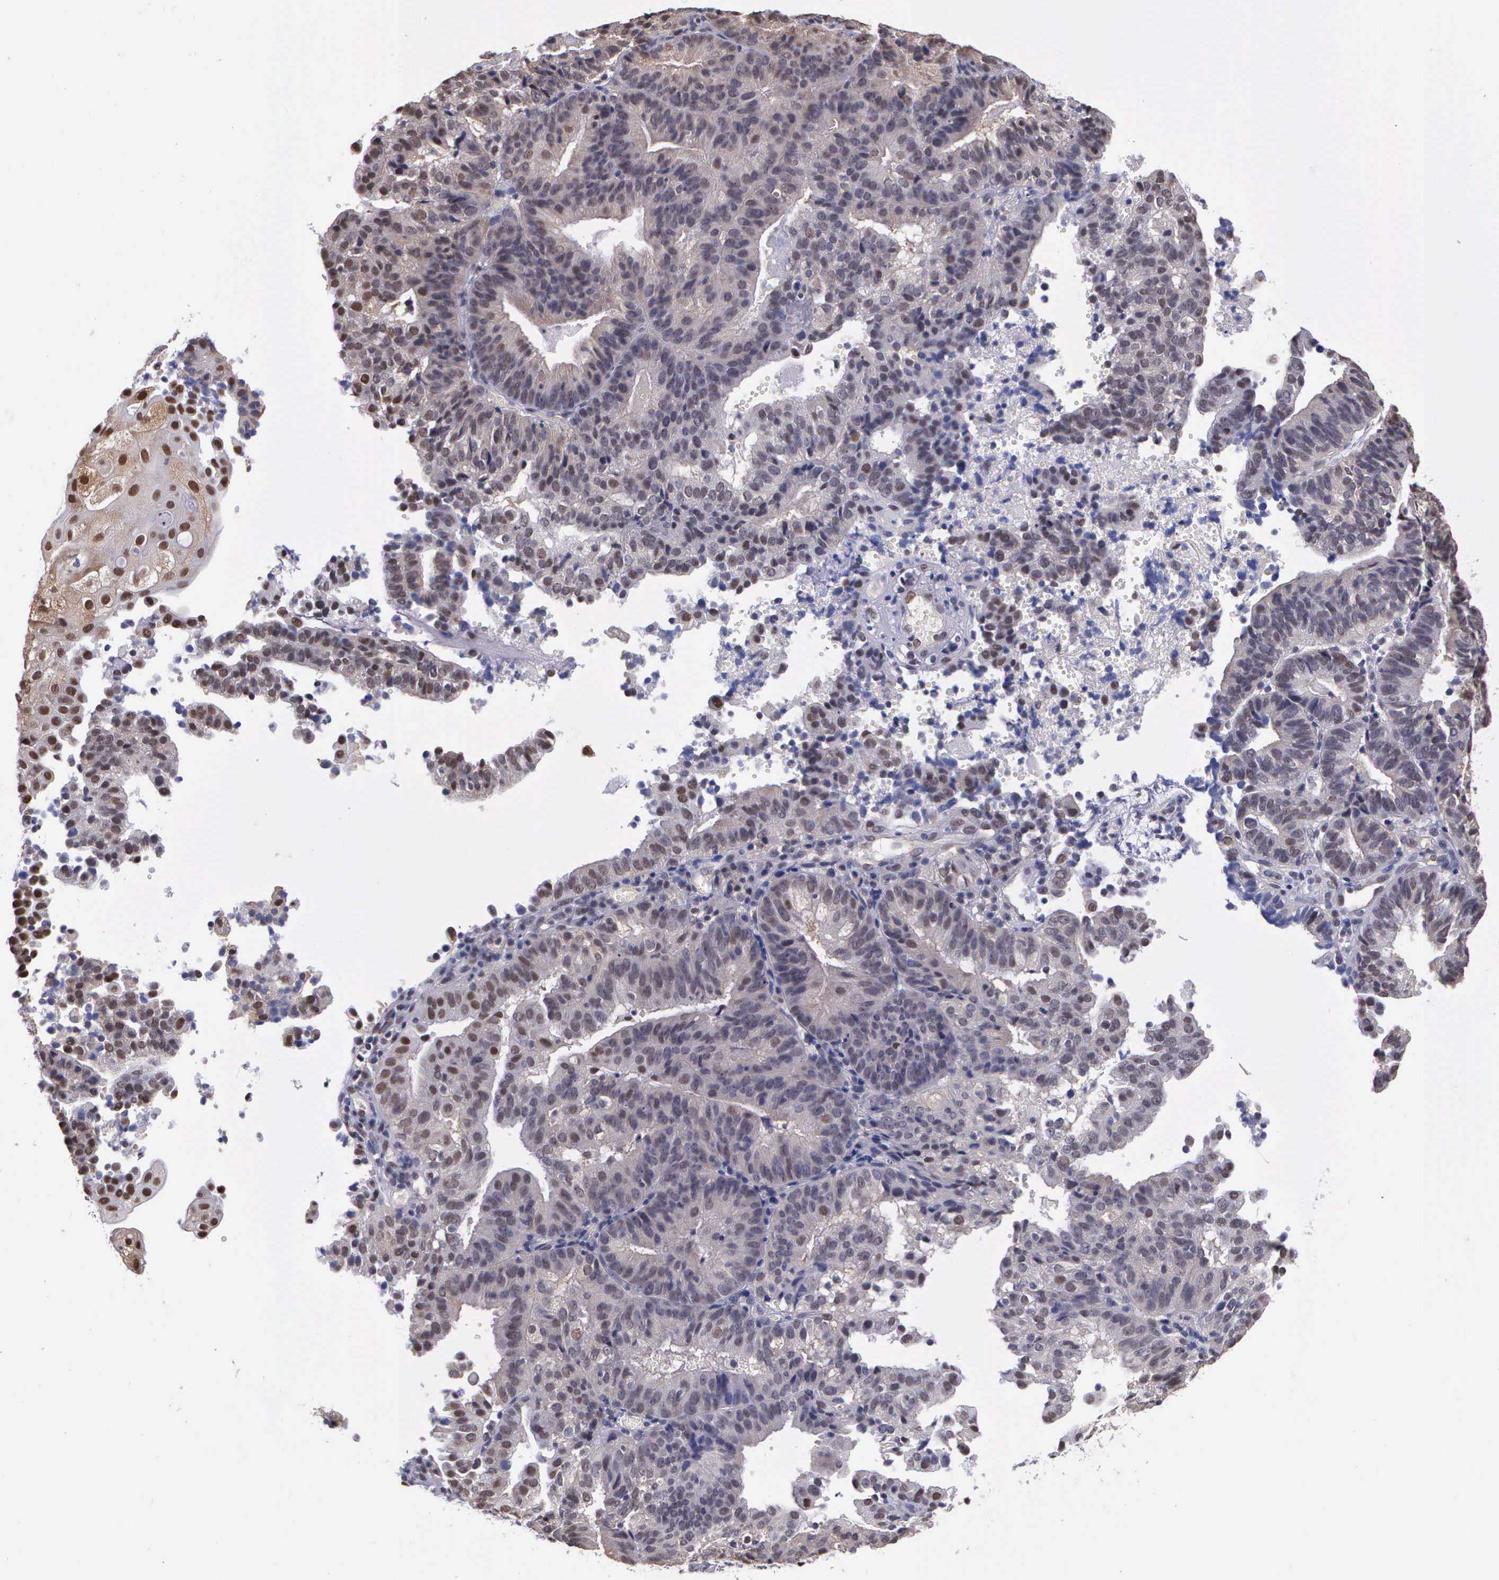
{"staining": {"intensity": "weak", "quantity": "25%-75%", "location": "cytoplasmic/membranous"}, "tissue": "cervical cancer", "cell_type": "Tumor cells", "image_type": "cancer", "snomed": [{"axis": "morphology", "description": "Adenocarcinoma, NOS"}, {"axis": "topography", "description": "Cervix"}], "caption": "Adenocarcinoma (cervical) stained with a protein marker displays weak staining in tumor cells.", "gene": "PSMC1", "patient": {"sex": "female", "age": 60}}